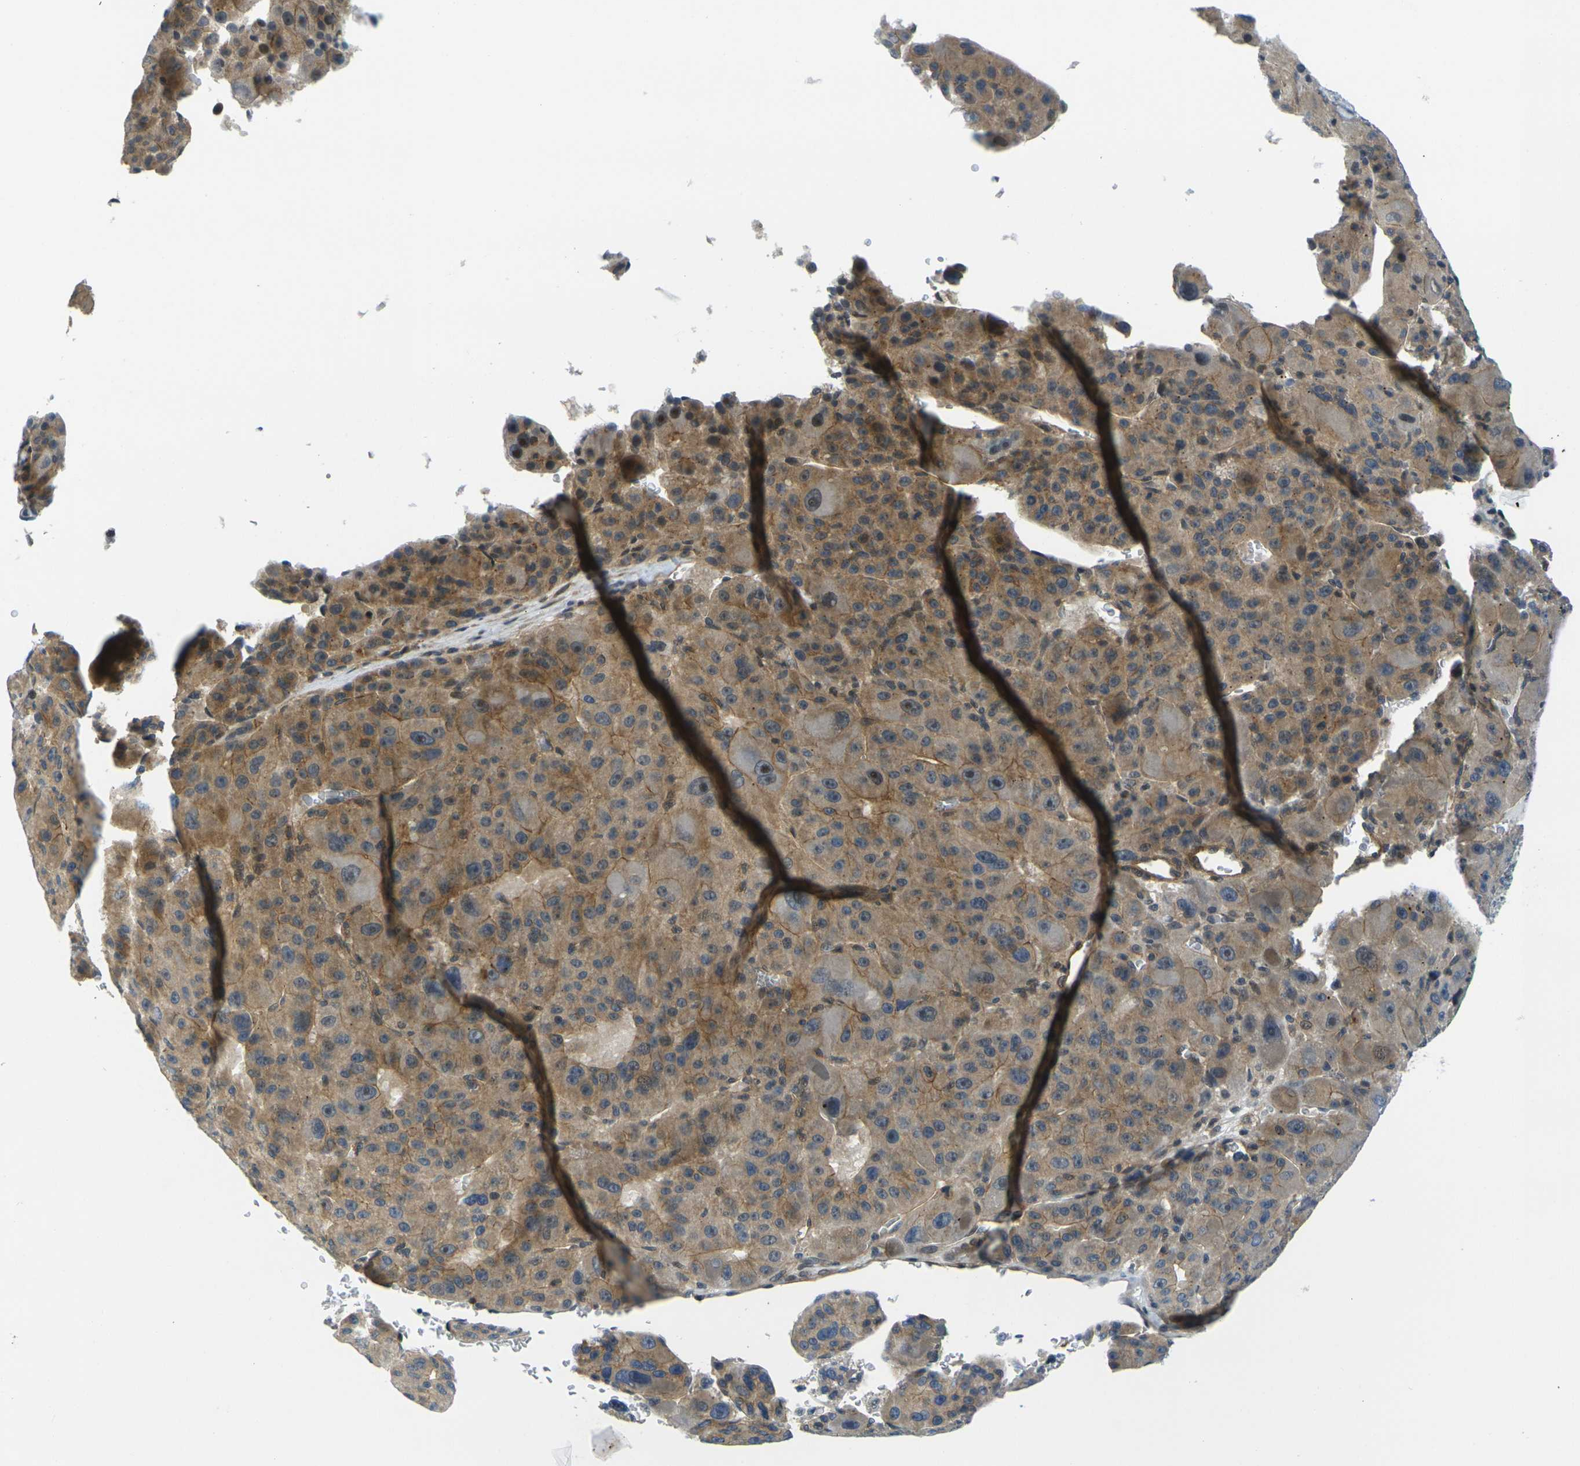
{"staining": {"intensity": "moderate", "quantity": "25%-75%", "location": "cytoplasmic/membranous"}, "tissue": "liver cancer", "cell_type": "Tumor cells", "image_type": "cancer", "snomed": [{"axis": "morphology", "description": "Carcinoma, Hepatocellular, NOS"}, {"axis": "topography", "description": "Liver"}], "caption": "High-power microscopy captured an immunohistochemistry (IHC) photomicrograph of liver cancer (hepatocellular carcinoma), revealing moderate cytoplasmic/membranous expression in approximately 25%-75% of tumor cells.", "gene": "KCTD10", "patient": {"sex": "male", "age": 76}}